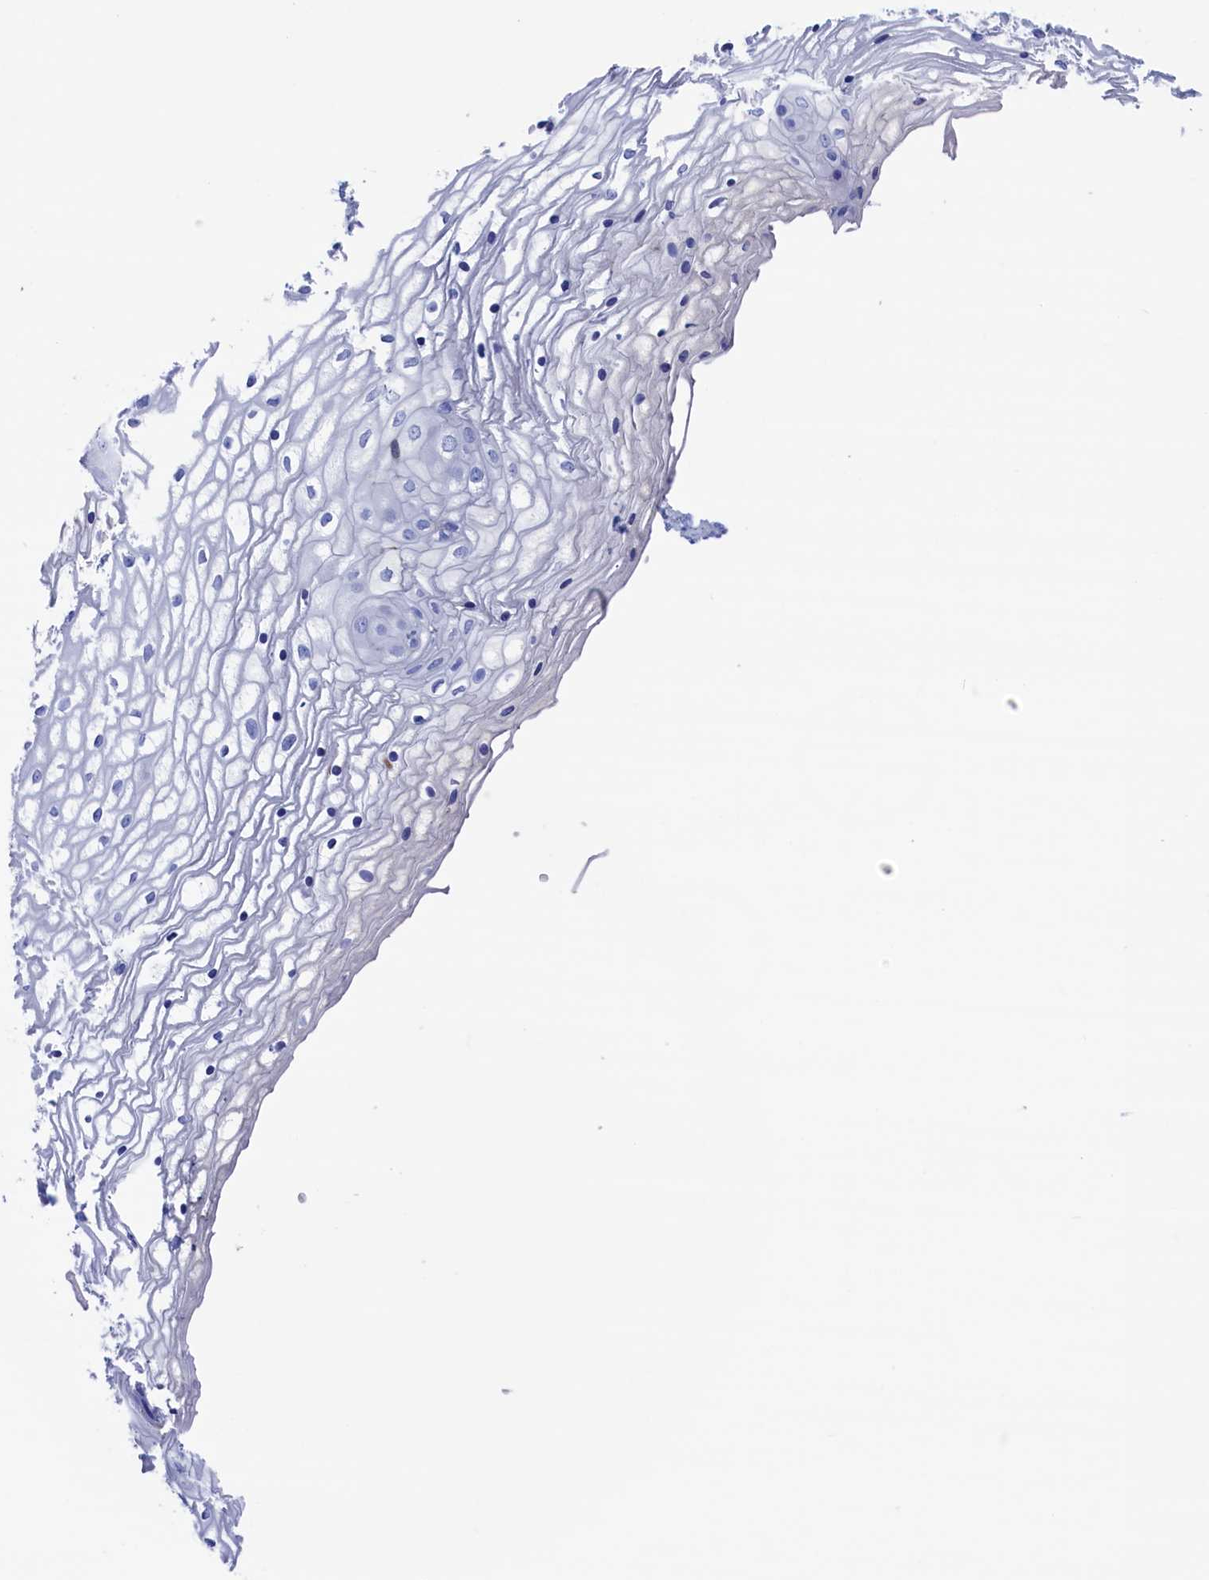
{"staining": {"intensity": "moderate", "quantity": "<25%", "location": "cytoplasmic/membranous"}, "tissue": "vagina", "cell_type": "Squamous epithelial cells", "image_type": "normal", "snomed": [{"axis": "morphology", "description": "Normal tissue, NOS"}, {"axis": "topography", "description": "Vagina"}], "caption": "Immunohistochemistry (DAB (3,3'-diaminobenzidine)) staining of benign vagina demonstrates moderate cytoplasmic/membranous protein positivity in approximately <25% of squamous epithelial cells.", "gene": "TYROBP", "patient": {"sex": "female", "age": 34}}